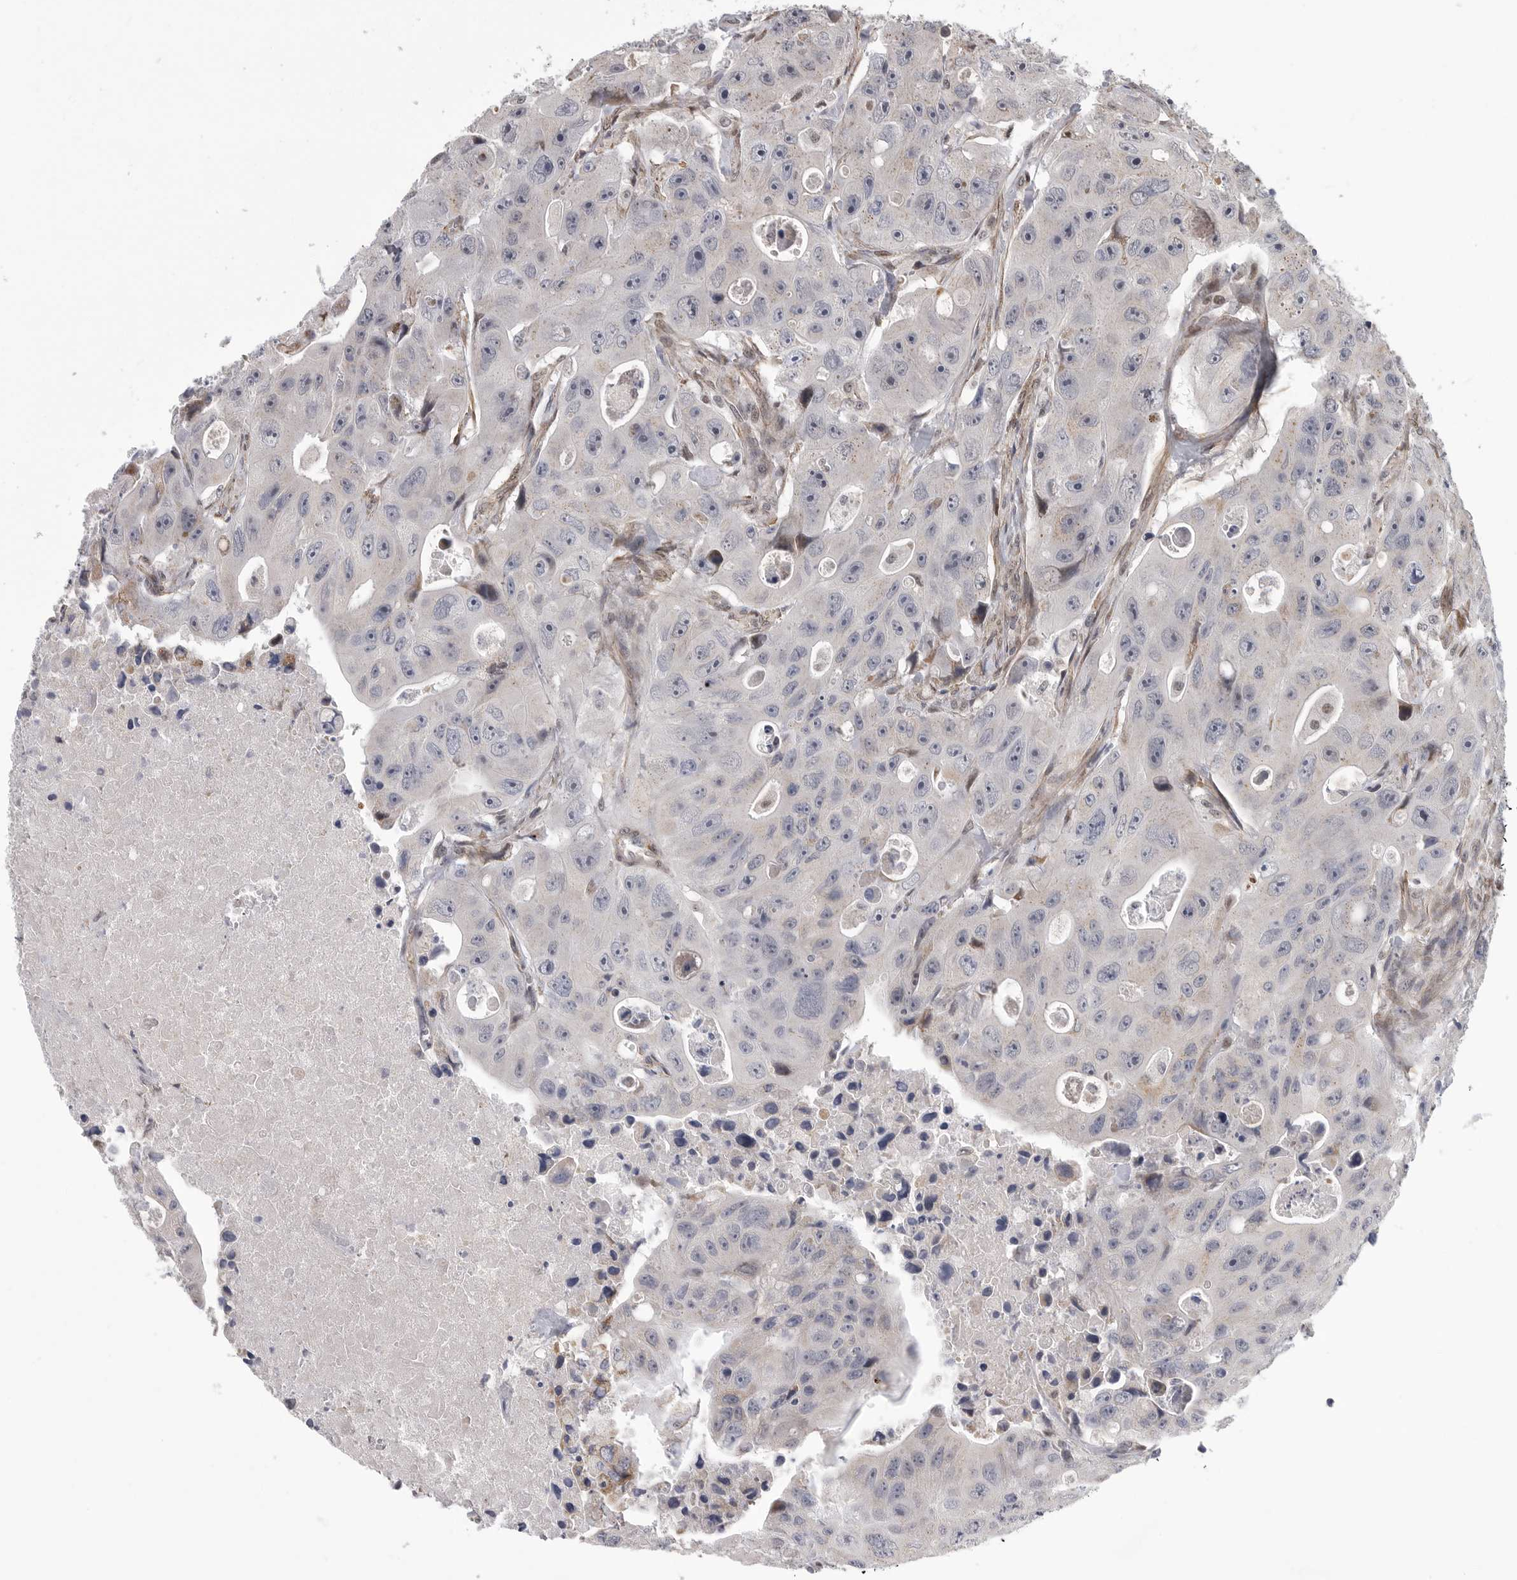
{"staining": {"intensity": "negative", "quantity": "none", "location": "none"}, "tissue": "colorectal cancer", "cell_type": "Tumor cells", "image_type": "cancer", "snomed": [{"axis": "morphology", "description": "Adenocarcinoma, NOS"}, {"axis": "topography", "description": "Colon"}], "caption": "A histopathology image of human colorectal cancer is negative for staining in tumor cells. The staining was performed using DAB (3,3'-diaminobenzidine) to visualize the protein expression in brown, while the nuclei were stained in blue with hematoxylin (Magnification: 20x).", "gene": "TMPRSS11F", "patient": {"sex": "female", "age": 46}}